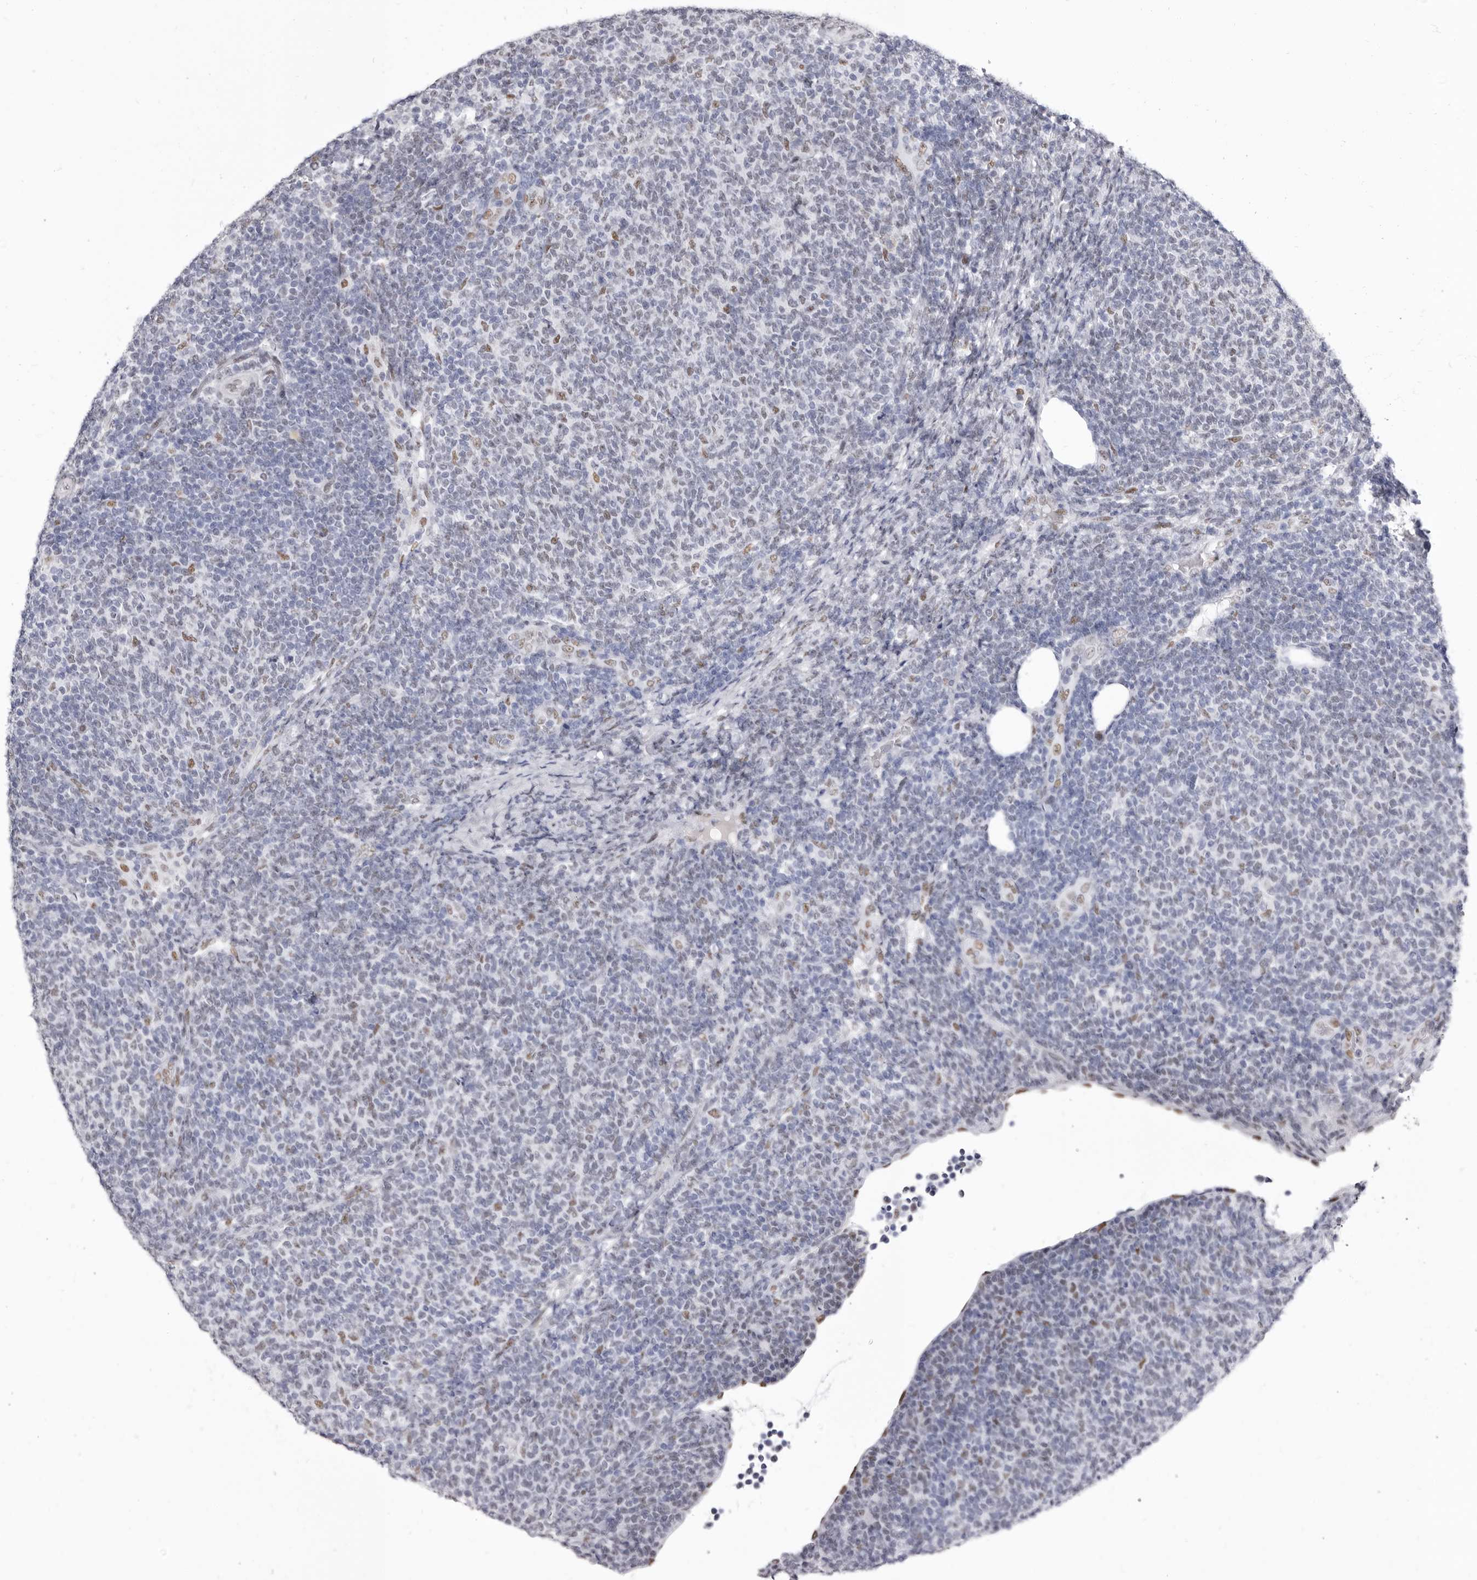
{"staining": {"intensity": "negative", "quantity": "none", "location": "none"}, "tissue": "lymphoma", "cell_type": "Tumor cells", "image_type": "cancer", "snomed": [{"axis": "morphology", "description": "Malignant lymphoma, non-Hodgkin's type, Low grade"}, {"axis": "topography", "description": "Lymph node"}], "caption": "This histopathology image is of lymphoma stained with immunohistochemistry (IHC) to label a protein in brown with the nuclei are counter-stained blue. There is no expression in tumor cells.", "gene": "ZNF326", "patient": {"sex": "male", "age": 66}}